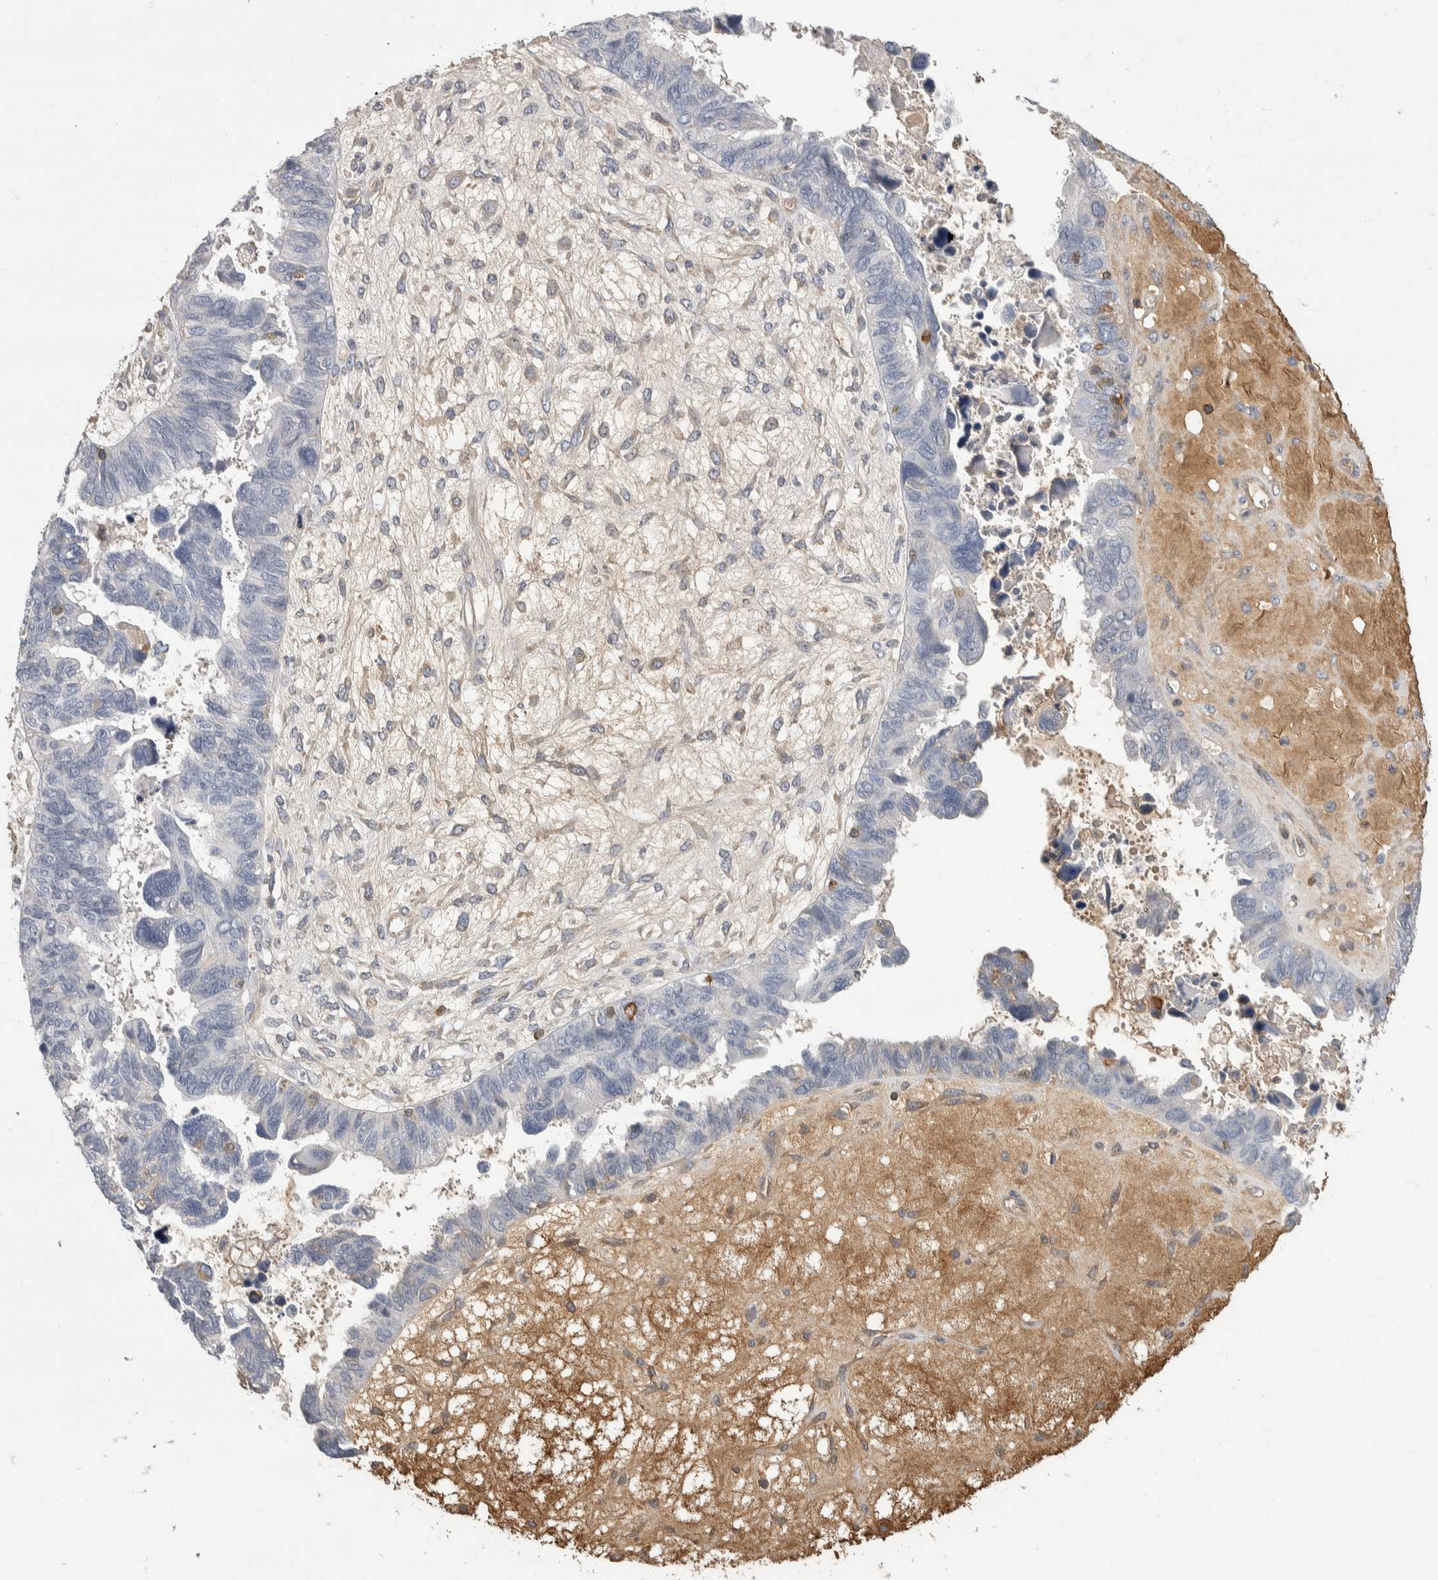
{"staining": {"intensity": "negative", "quantity": "none", "location": "none"}, "tissue": "ovarian cancer", "cell_type": "Tumor cells", "image_type": "cancer", "snomed": [{"axis": "morphology", "description": "Cystadenocarcinoma, serous, NOS"}, {"axis": "topography", "description": "Ovary"}], "caption": "Protein analysis of ovarian cancer shows no significant expression in tumor cells. The staining is performed using DAB (3,3'-diaminobenzidine) brown chromogen with nuclei counter-stained in using hematoxylin.", "gene": "CEP295NL", "patient": {"sex": "female", "age": 79}}